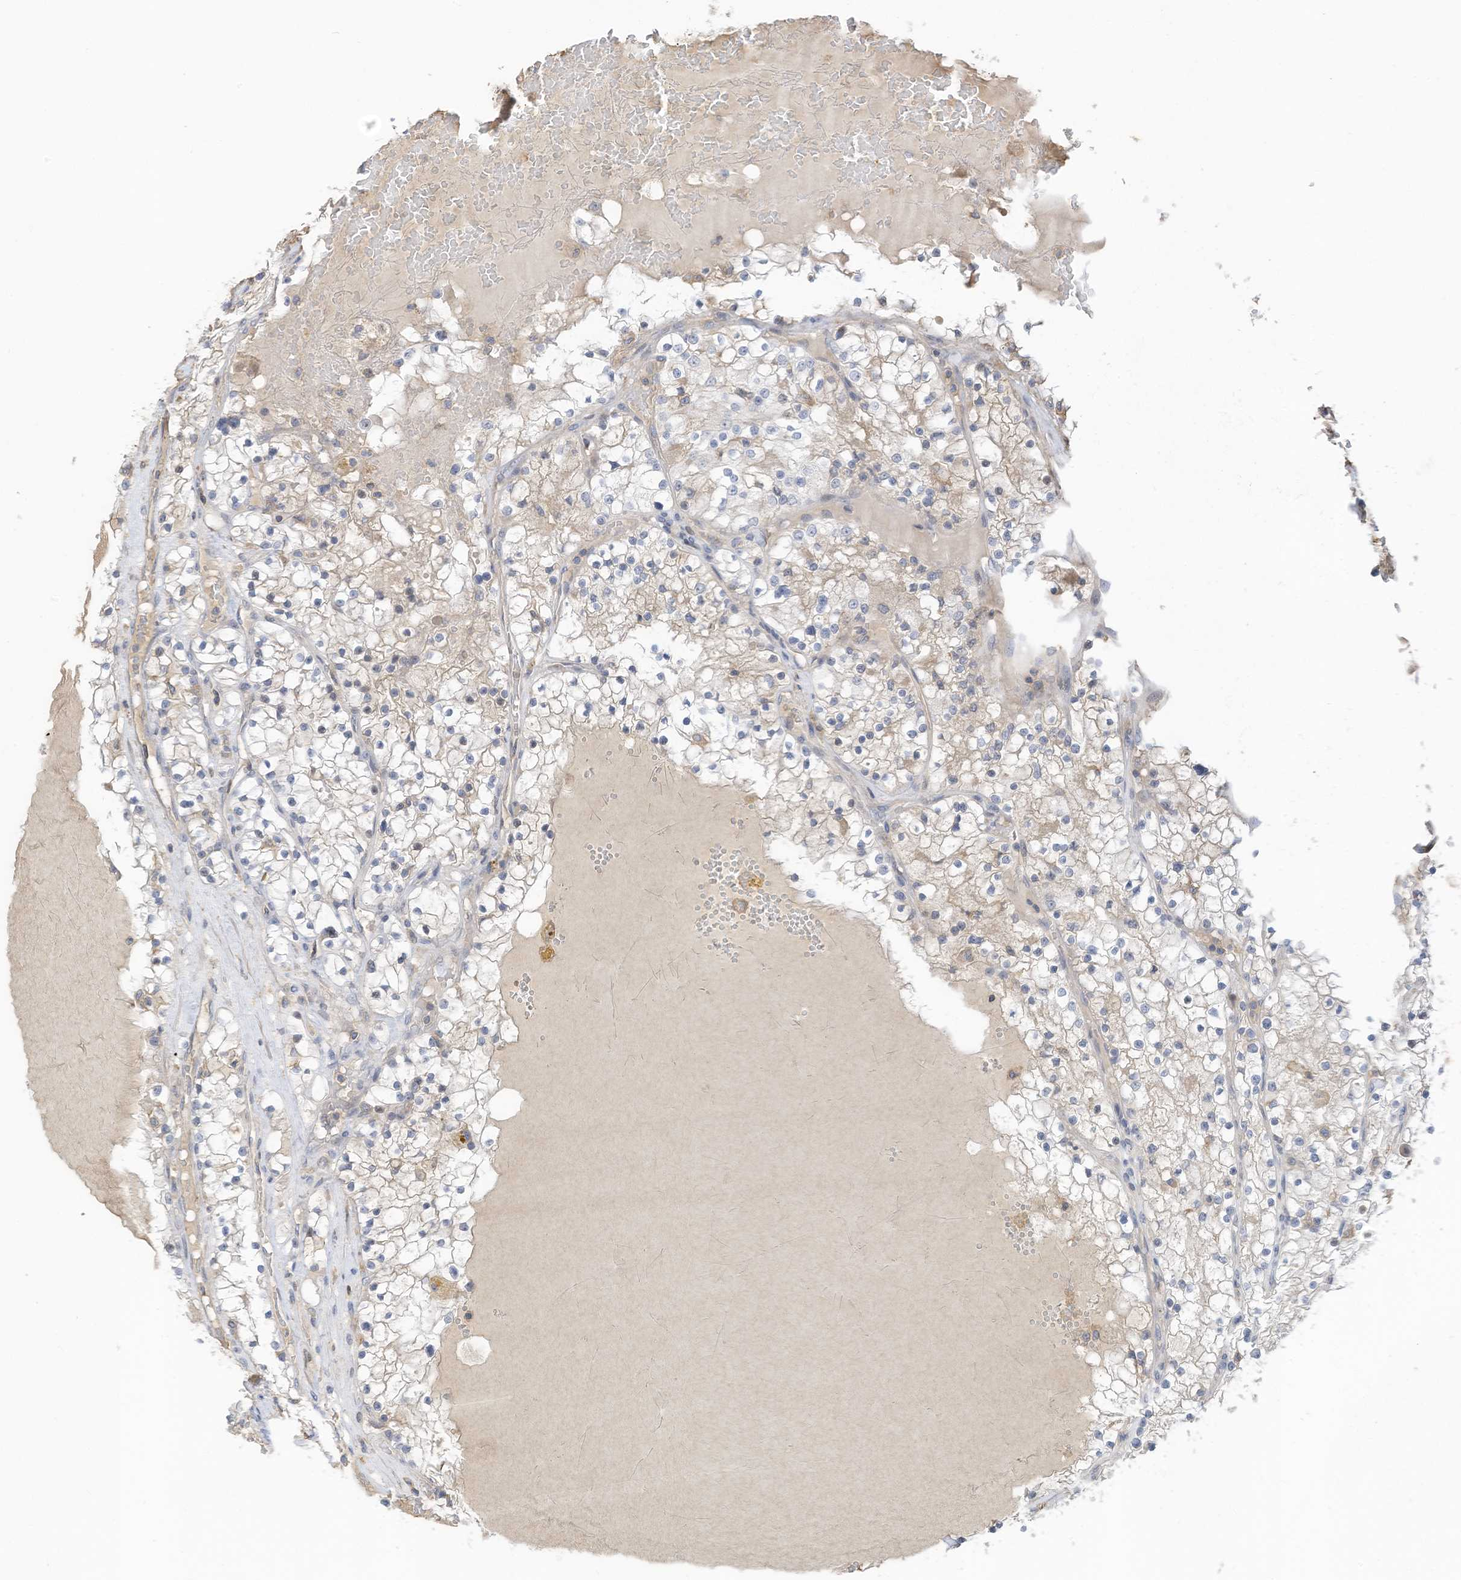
{"staining": {"intensity": "negative", "quantity": "none", "location": "none"}, "tissue": "renal cancer", "cell_type": "Tumor cells", "image_type": "cancer", "snomed": [{"axis": "morphology", "description": "Normal tissue, NOS"}, {"axis": "morphology", "description": "Adenocarcinoma, NOS"}, {"axis": "topography", "description": "Kidney"}], "caption": "The histopathology image displays no significant staining in tumor cells of renal cancer.", "gene": "SLFN14", "patient": {"sex": "male", "age": 68}}